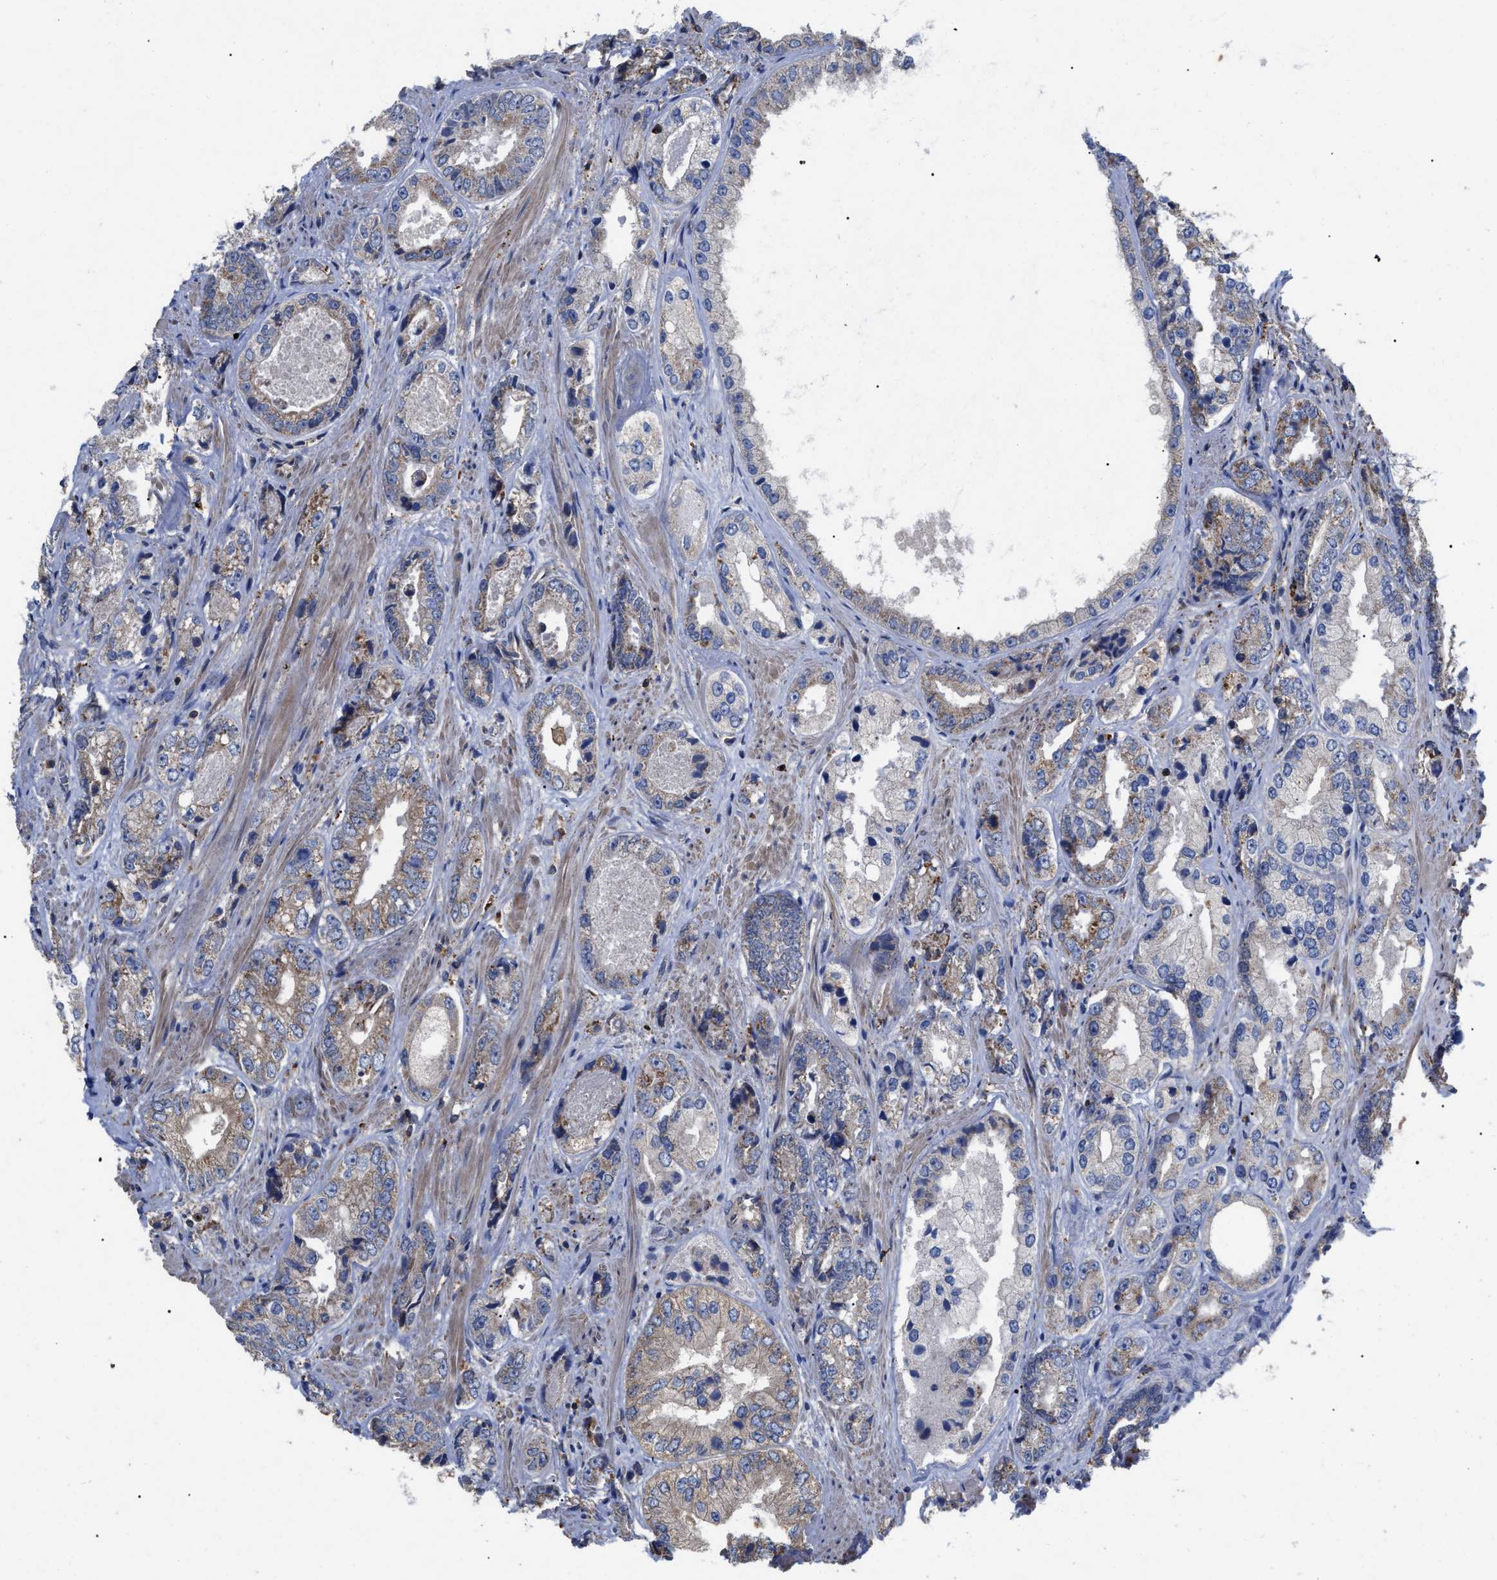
{"staining": {"intensity": "weak", "quantity": "<25%", "location": "cytoplasmic/membranous"}, "tissue": "prostate cancer", "cell_type": "Tumor cells", "image_type": "cancer", "snomed": [{"axis": "morphology", "description": "Adenocarcinoma, High grade"}, {"axis": "topography", "description": "Prostate"}], "caption": "An immunohistochemistry image of prostate cancer is shown. There is no staining in tumor cells of prostate cancer.", "gene": "FAM171A2", "patient": {"sex": "male", "age": 61}}